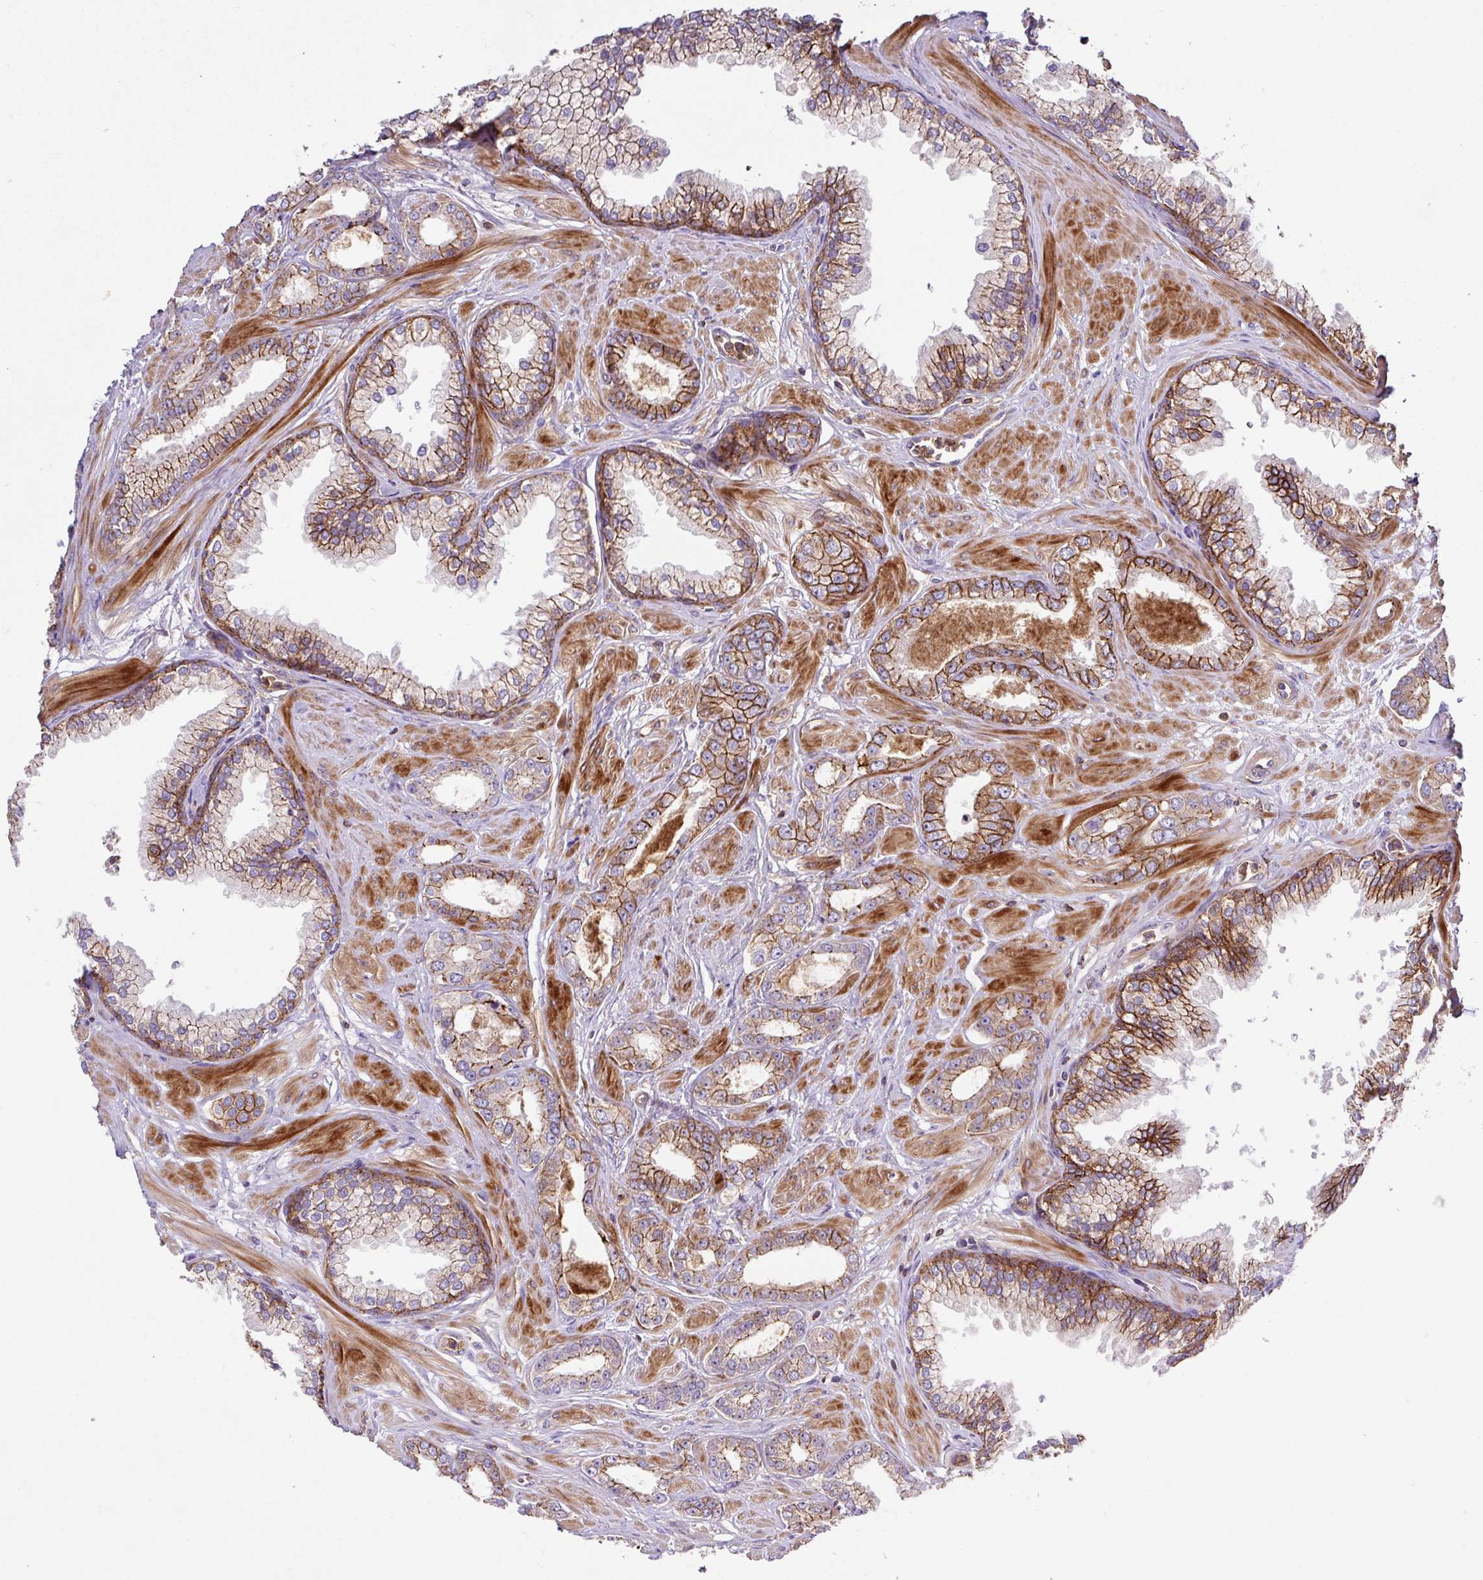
{"staining": {"intensity": "strong", "quantity": "25%-75%", "location": "cytoplasmic/membranous"}, "tissue": "prostate cancer", "cell_type": "Tumor cells", "image_type": "cancer", "snomed": [{"axis": "morphology", "description": "Adenocarcinoma, Low grade"}, {"axis": "topography", "description": "Prostate"}], "caption": "DAB immunohistochemical staining of prostate cancer displays strong cytoplasmic/membranous protein positivity in about 25%-75% of tumor cells. Immunohistochemistry stains the protein in brown and the nuclei are stained blue.", "gene": "RIC1", "patient": {"sex": "male", "age": 60}}